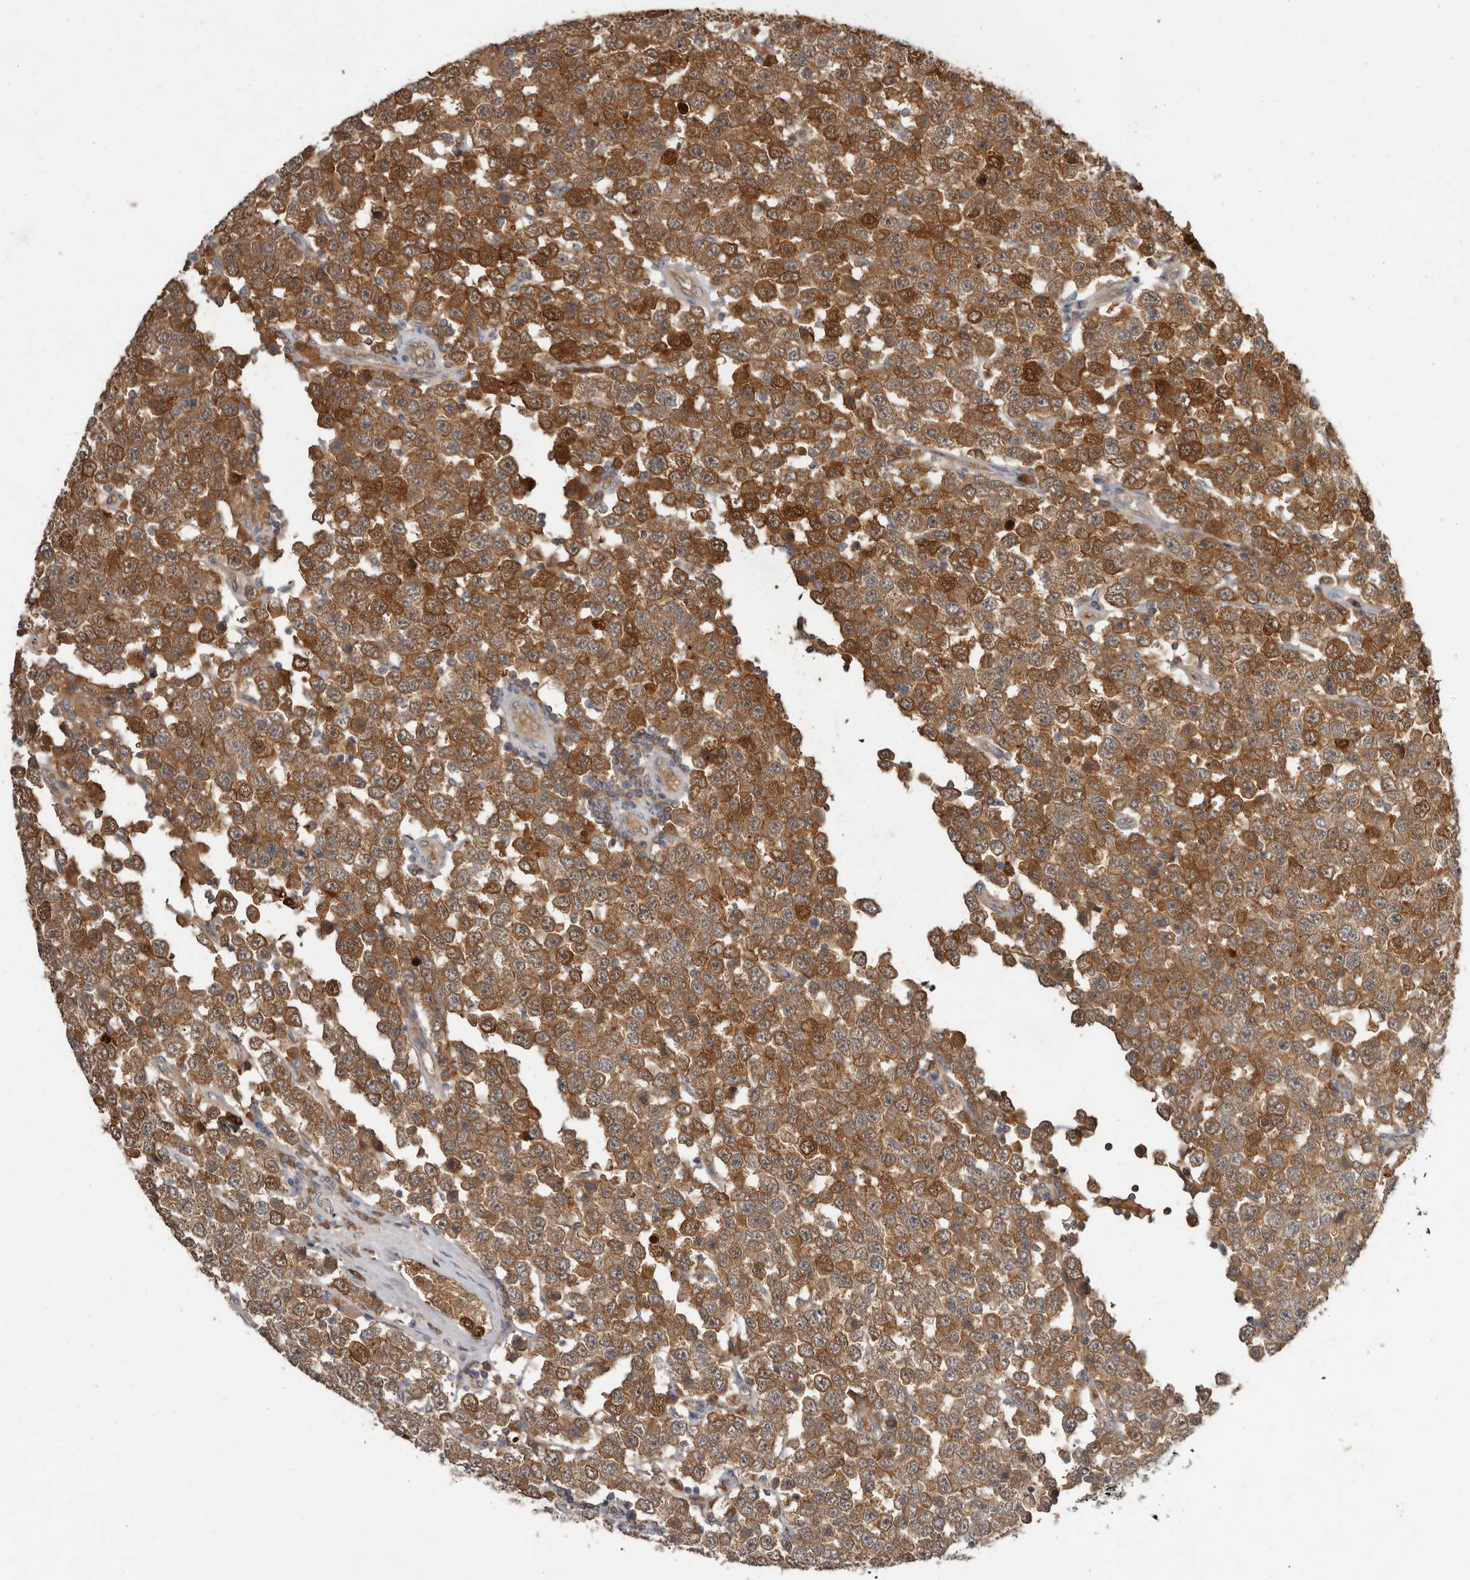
{"staining": {"intensity": "moderate", "quantity": ">75%", "location": "cytoplasmic/membranous"}, "tissue": "testis cancer", "cell_type": "Tumor cells", "image_type": "cancer", "snomed": [{"axis": "morphology", "description": "Seminoma, NOS"}, {"axis": "topography", "description": "Testis"}], "caption": "IHC micrograph of human seminoma (testis) stained for a protein (brown), which reveals medium levels of moderate cytoplasmic/membranous positivity in approximately >75% of tumor cells.", "gene": "RBKS", "patient": {"sex": "male", "age": 28}}